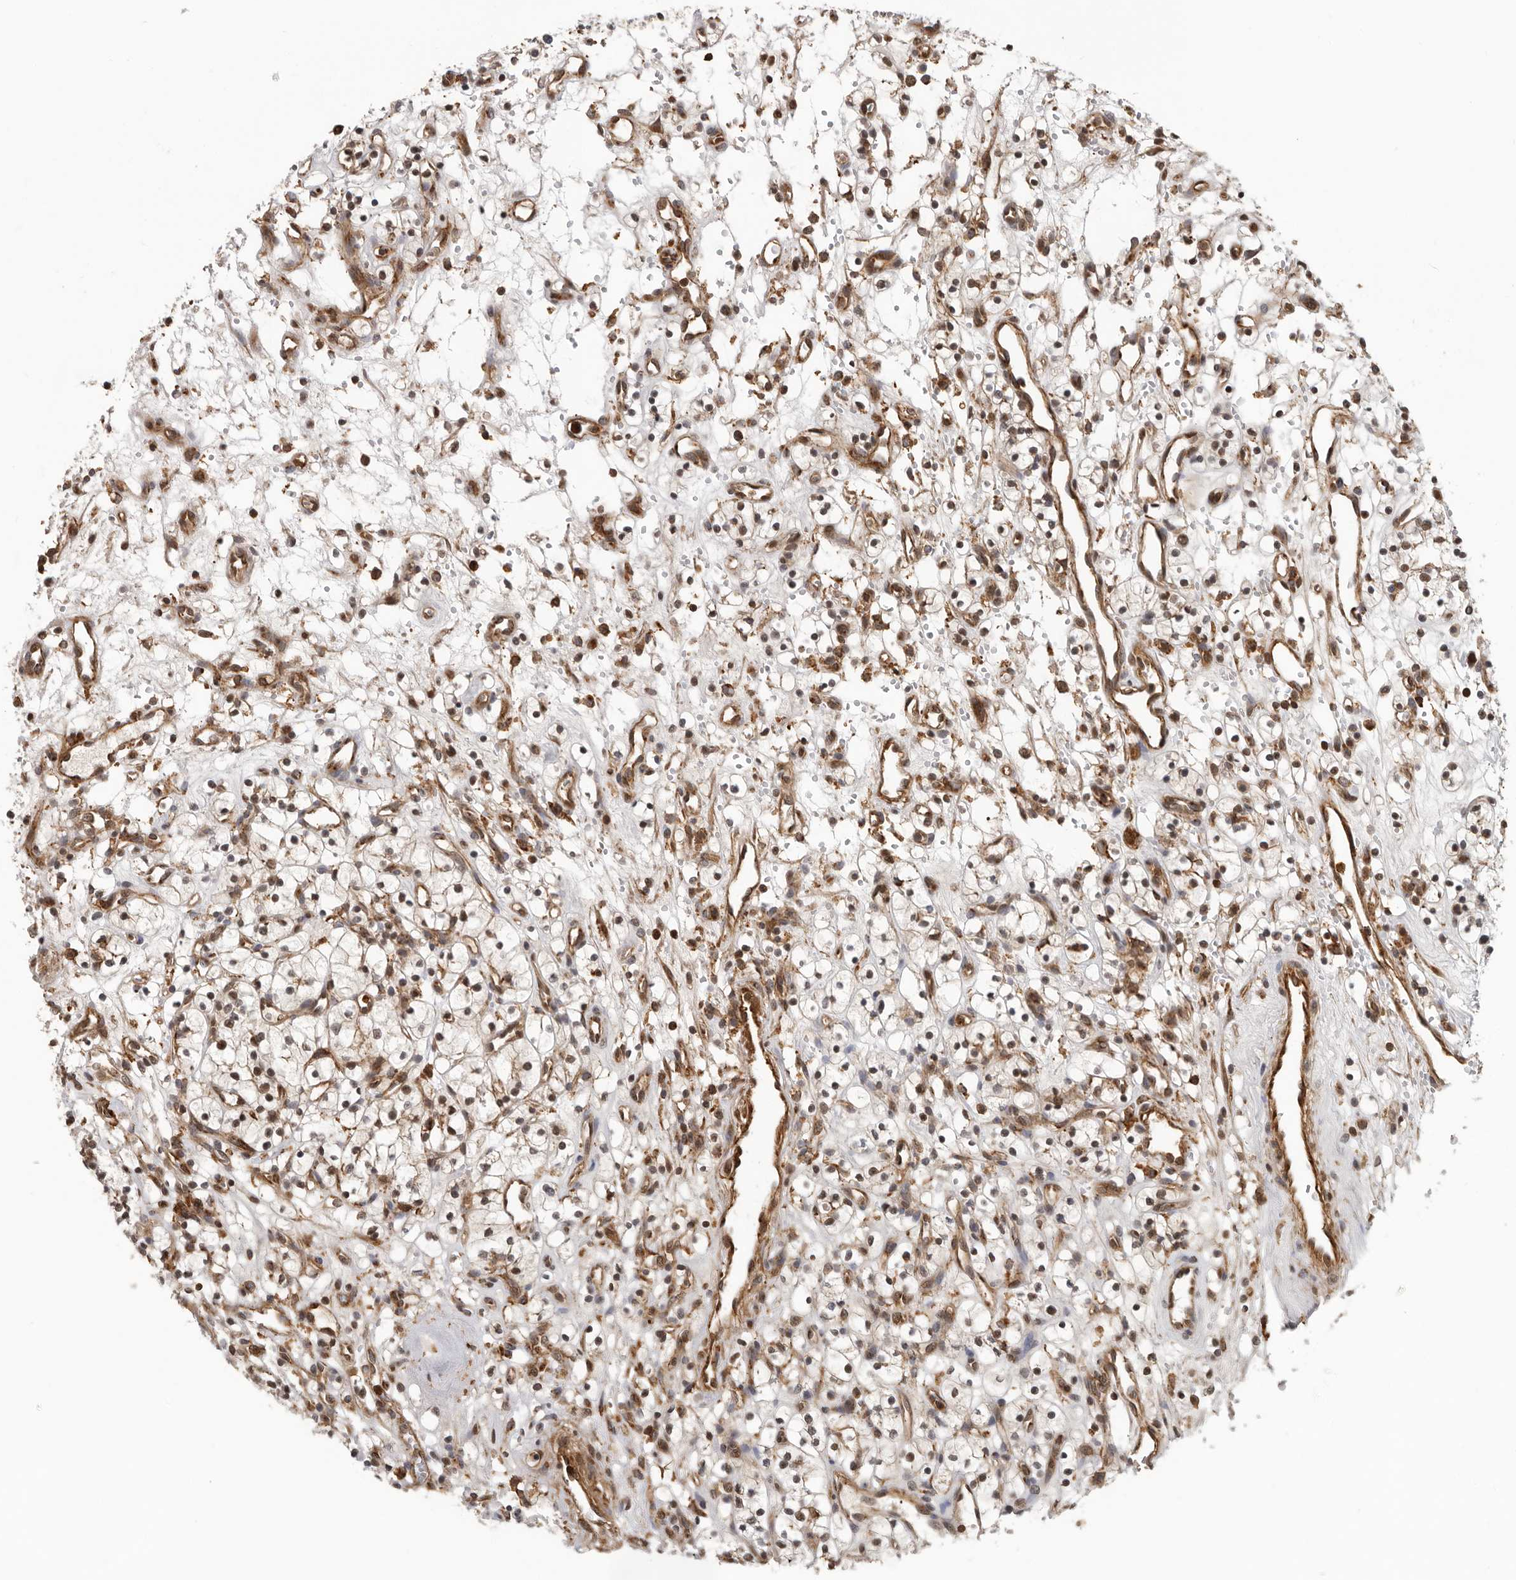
{"staining": {"intensity": "moderate", "quantity": ">75%", "location": "cytoplasmic/membranous,nuclear"}, "tissue": "renal cancer", "cell_type": "Tumor cells", "image_type": "cancer", "snomed": [{"axis": "morphology", "description": "Adenocarcinoma, NOS"}, {"axis": "topography", "description": "Kidney"}], "caption": "Immunohistochemistry histopathology image of human adenocarcinoma (renal) stained for a protein (brown), which demonstrates medium levels of moderate cytoplasmic/membranous and nuclear staining in approximately >75% of tumor cells.", "gene": "RNF157", "patient": {"sex": "female", "age": 57}}